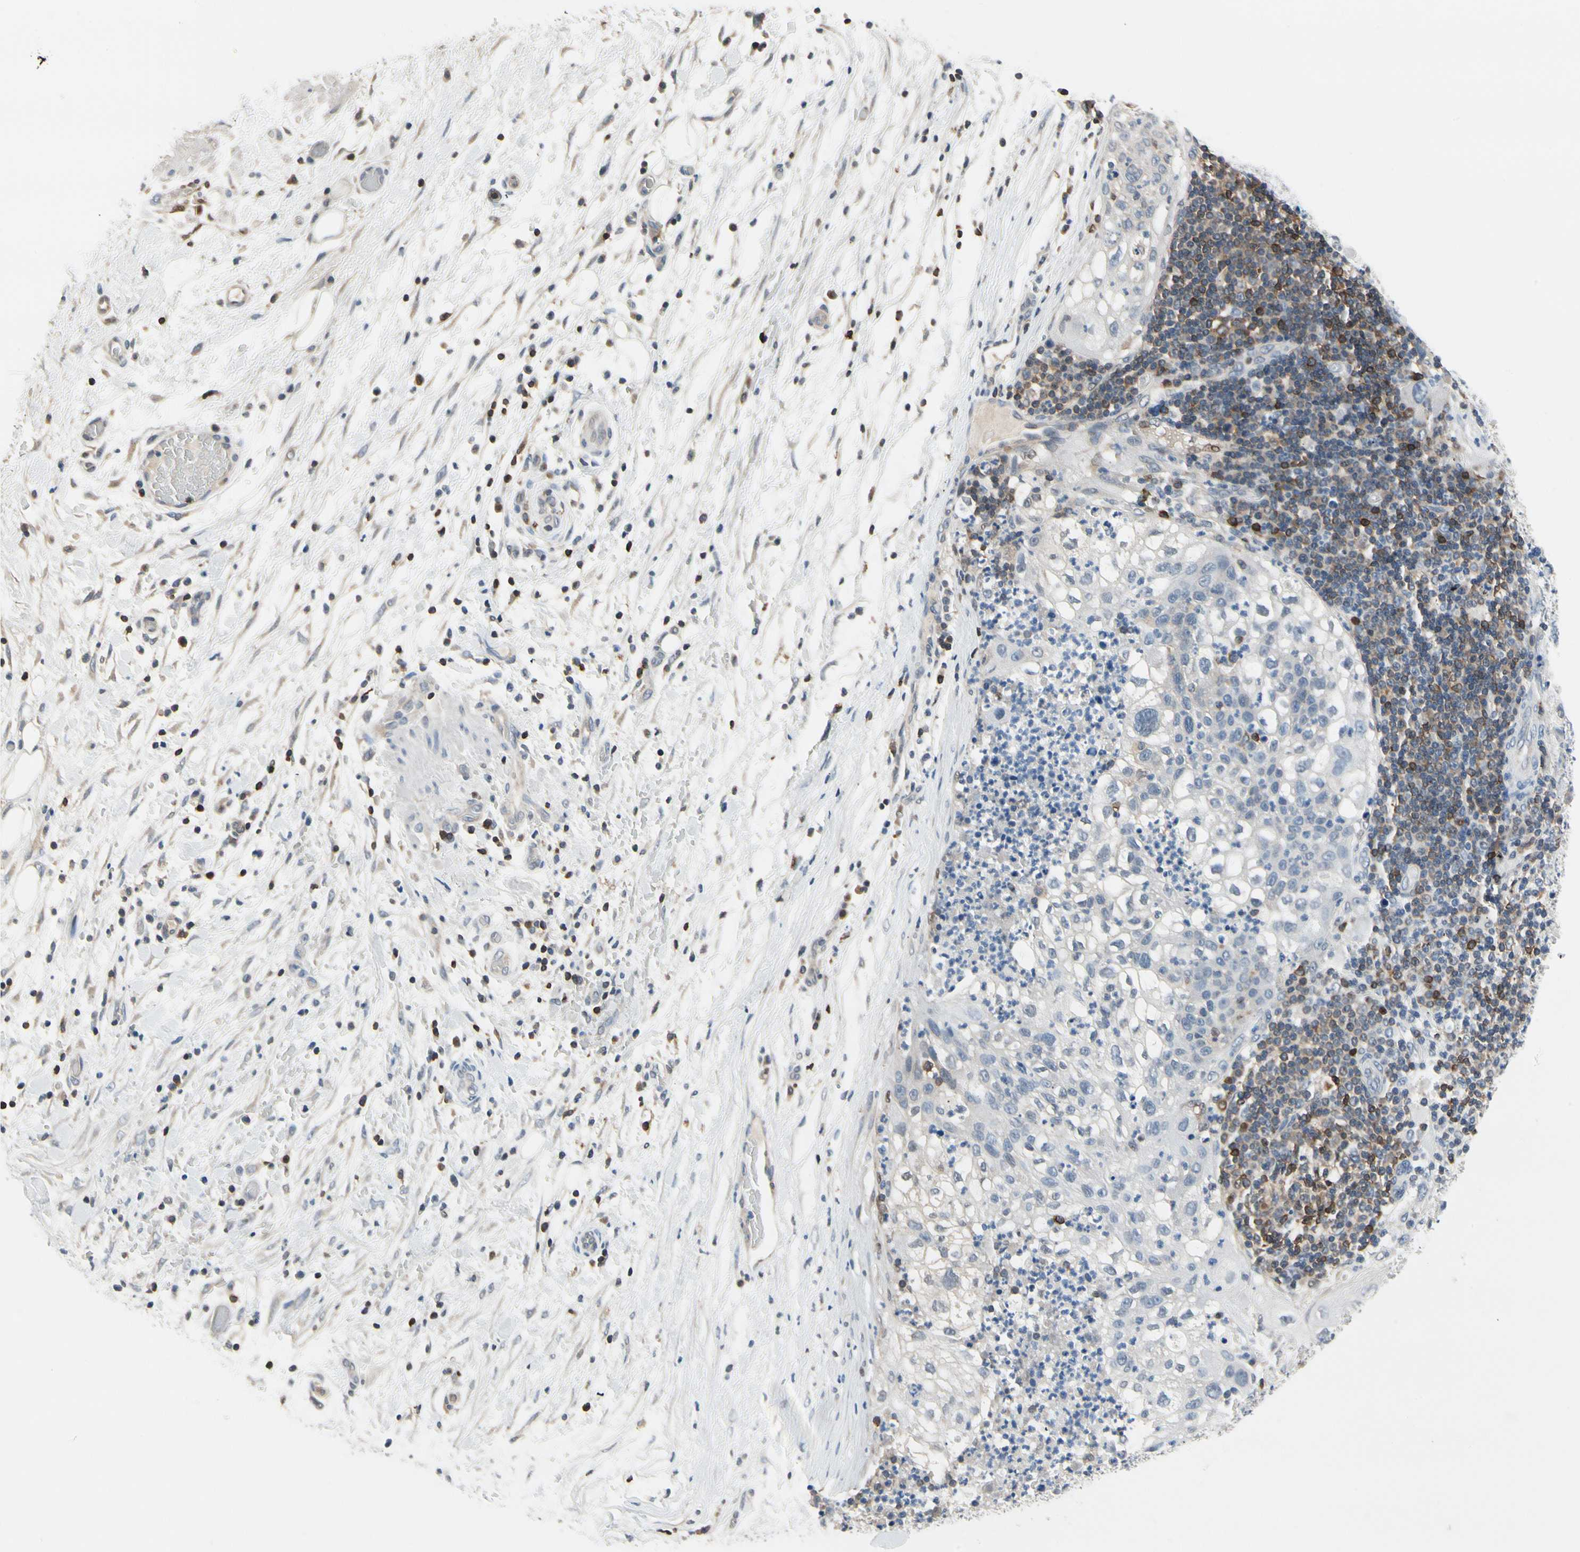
{"staining": {"intensity": "negative", "quantity": "none", "location": "none"}, "tissue": "lung cancer", "cell_type": "Tumor cells", "image_type": "cancer", "snomed": [{"axis": "morphology", "description": "Inflammation, NOS"}, {"axis": "morphology", "description": "Squamous cell carcinoma, NOS"}, {"axis": "topography", "description": "Lymph node"}, {"axis": "topography", "description": "Soft tissue"}, {"axis": "topography", "description": "Lung"}], "caption": "A micrograph of human squamous cell carcinoma (lung) is negative for staining in tumor cells.", "gene": "NFATC2", "patient": {"sex": "male", "age": 66}}